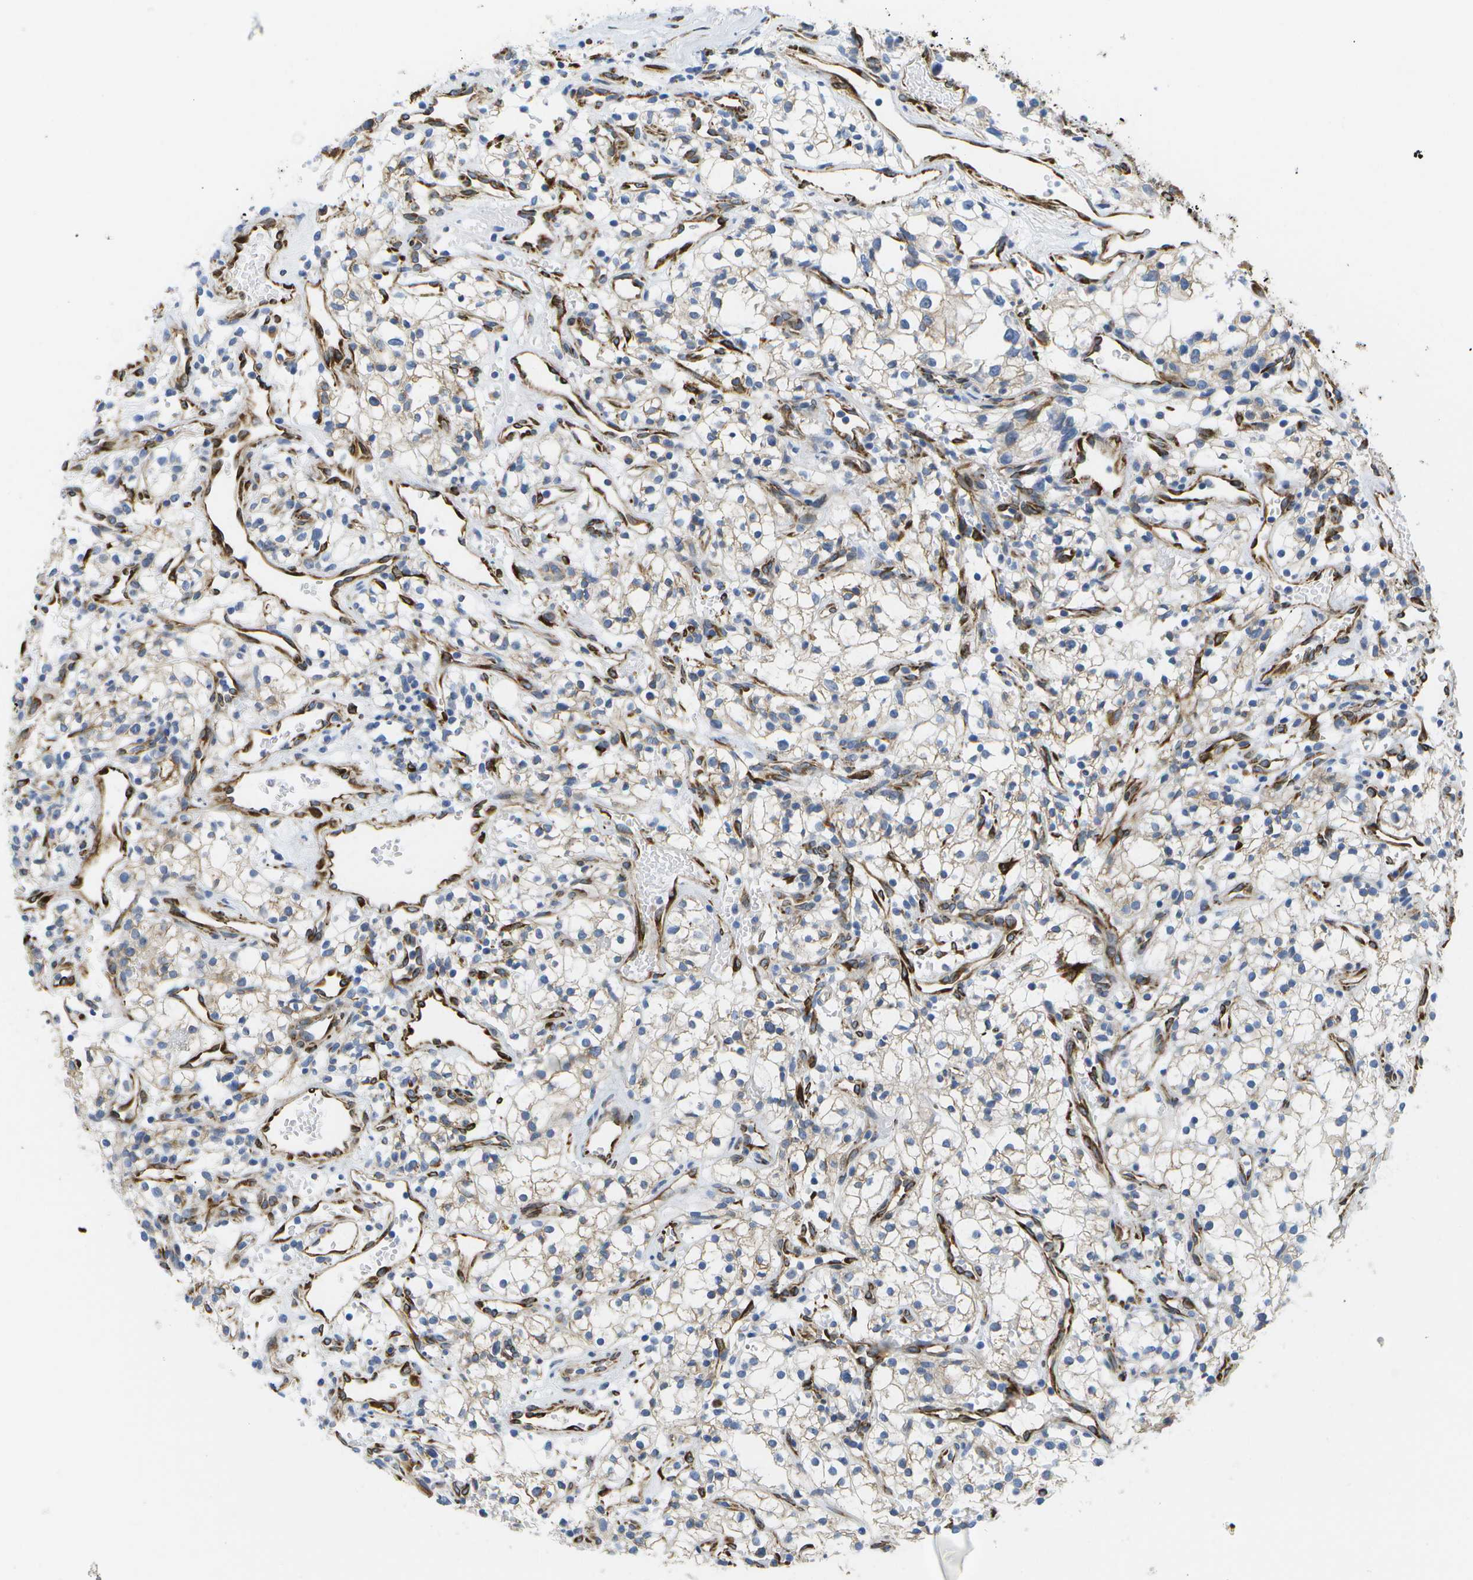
{"staining": {"intensity": "moderate", "quantity": "25%-75%", "location": "cytoplasmic/membranous"}, "tissue": "renal cancer", "cell_type": "Tumor cells", "image_type": "cancer", "snomed": [{"axis": "morphology", "description": "Adenocarcinoma, NOS"}, {"axis": "topography", "description": "Kidney"}], "caption": "The image reveals immunohistochemical staining of renal cancer. There is moderate cytoplasmic/membranous staining is seen in about 25%-75% of tumor cells.", "gene": "ZDHHC17", "patient": {"sex": "male", "age": 59}}